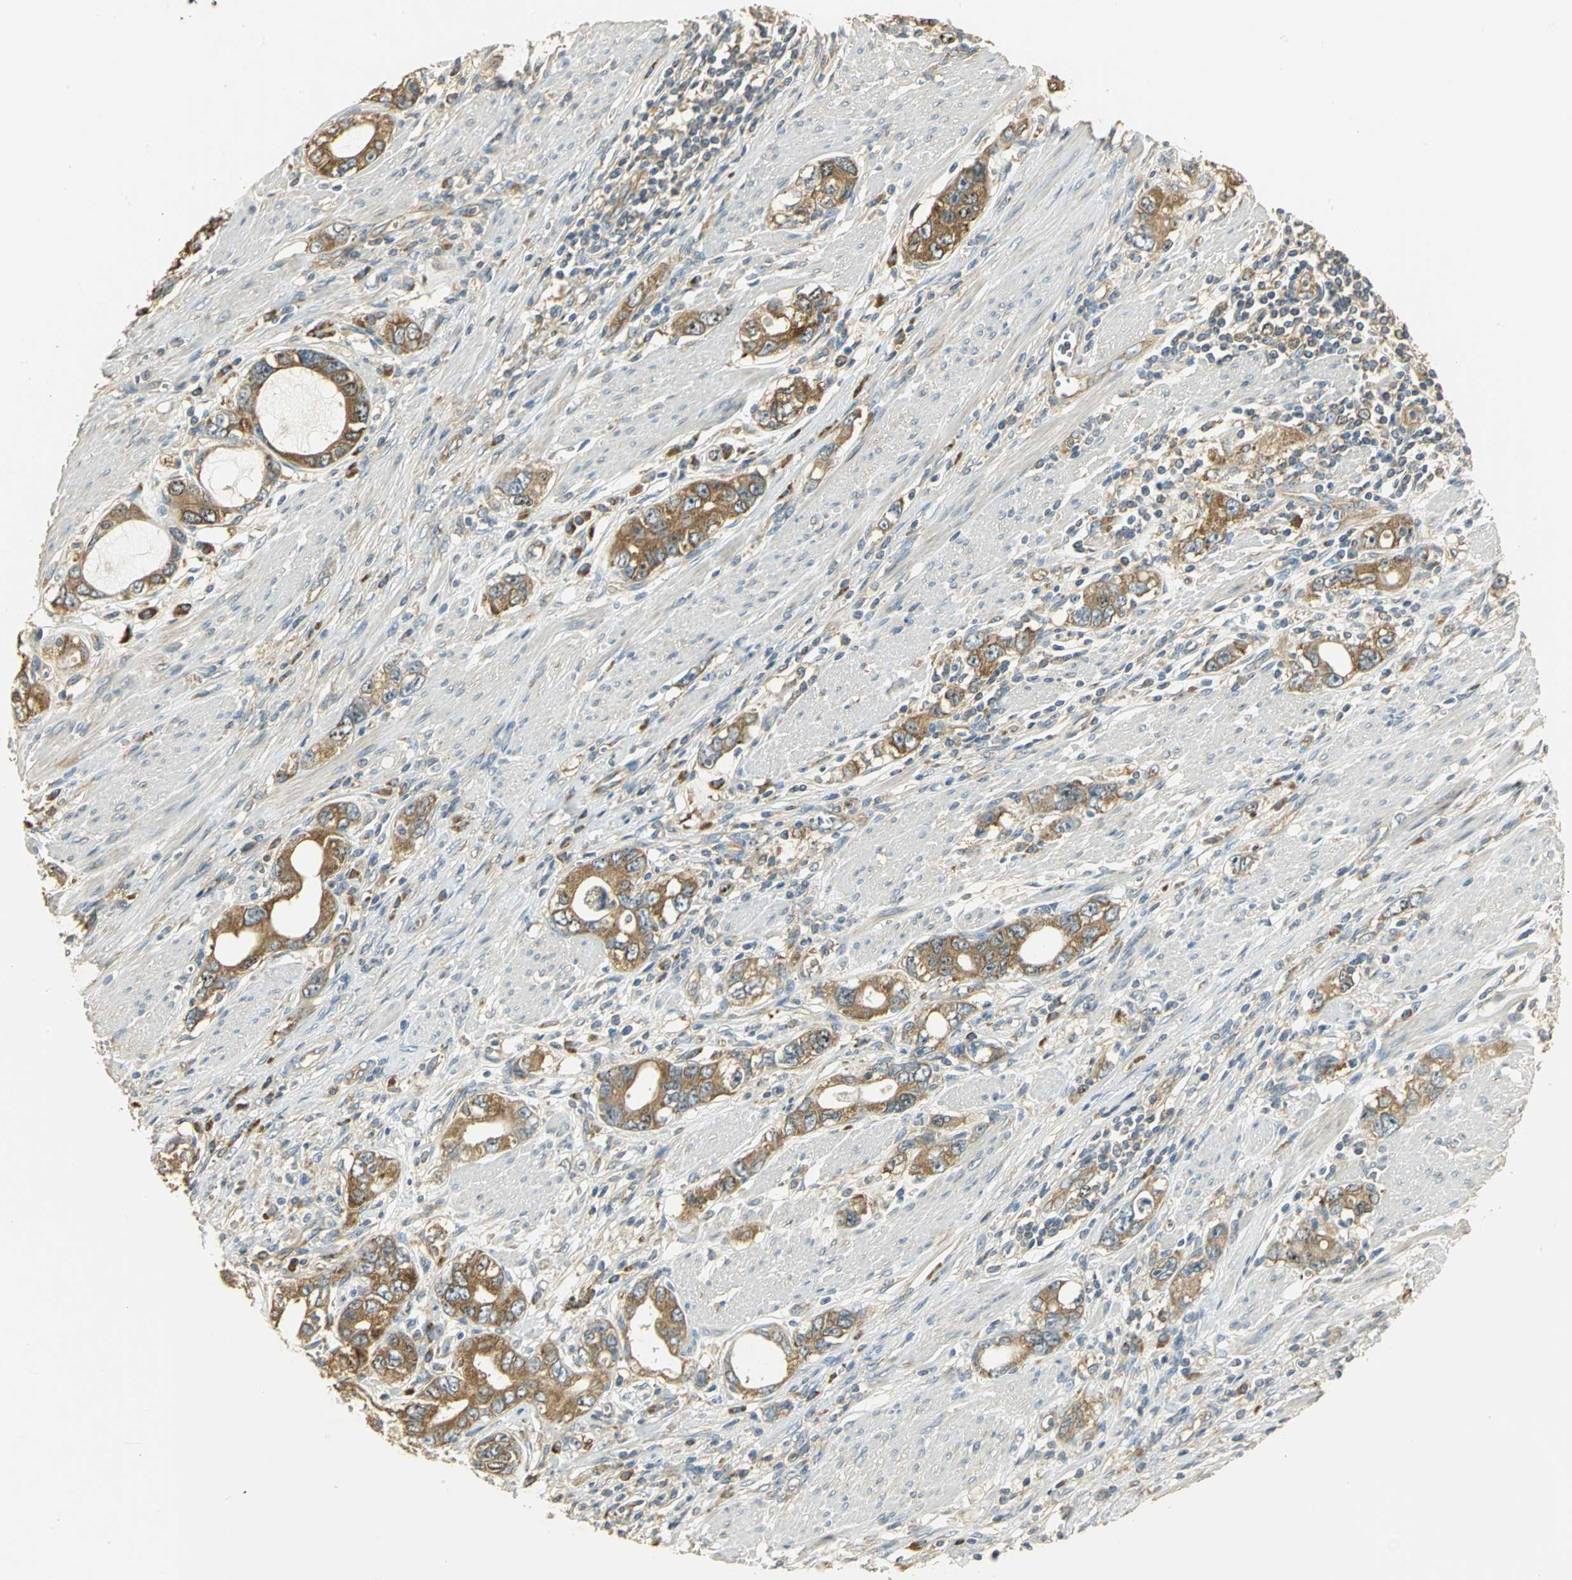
{"staining": {"intensity": "moderate", "quantity": ">75%", "location": "cytoplasmic/membranous,nuclear"}, "tissue": "stomach cancer", "cell_type": "Tumor cells", "image_type": "cancer", "snomed": [{"axis": "morphology", "description": "Adenocarcinoma, NOS"}, {"axis": "topography", "description": "Stomach, lower"}], "caption": "The photomicrograph exhibits immunohistochemical staining of stomach cancer (adenocarcinoma). There is moderate cytoplasmic/membranous and nuclear expression is identified in approximately >75% of tumor cells.", "gene": "RARS1", "patient": {"sex": "female", "age": 93}}